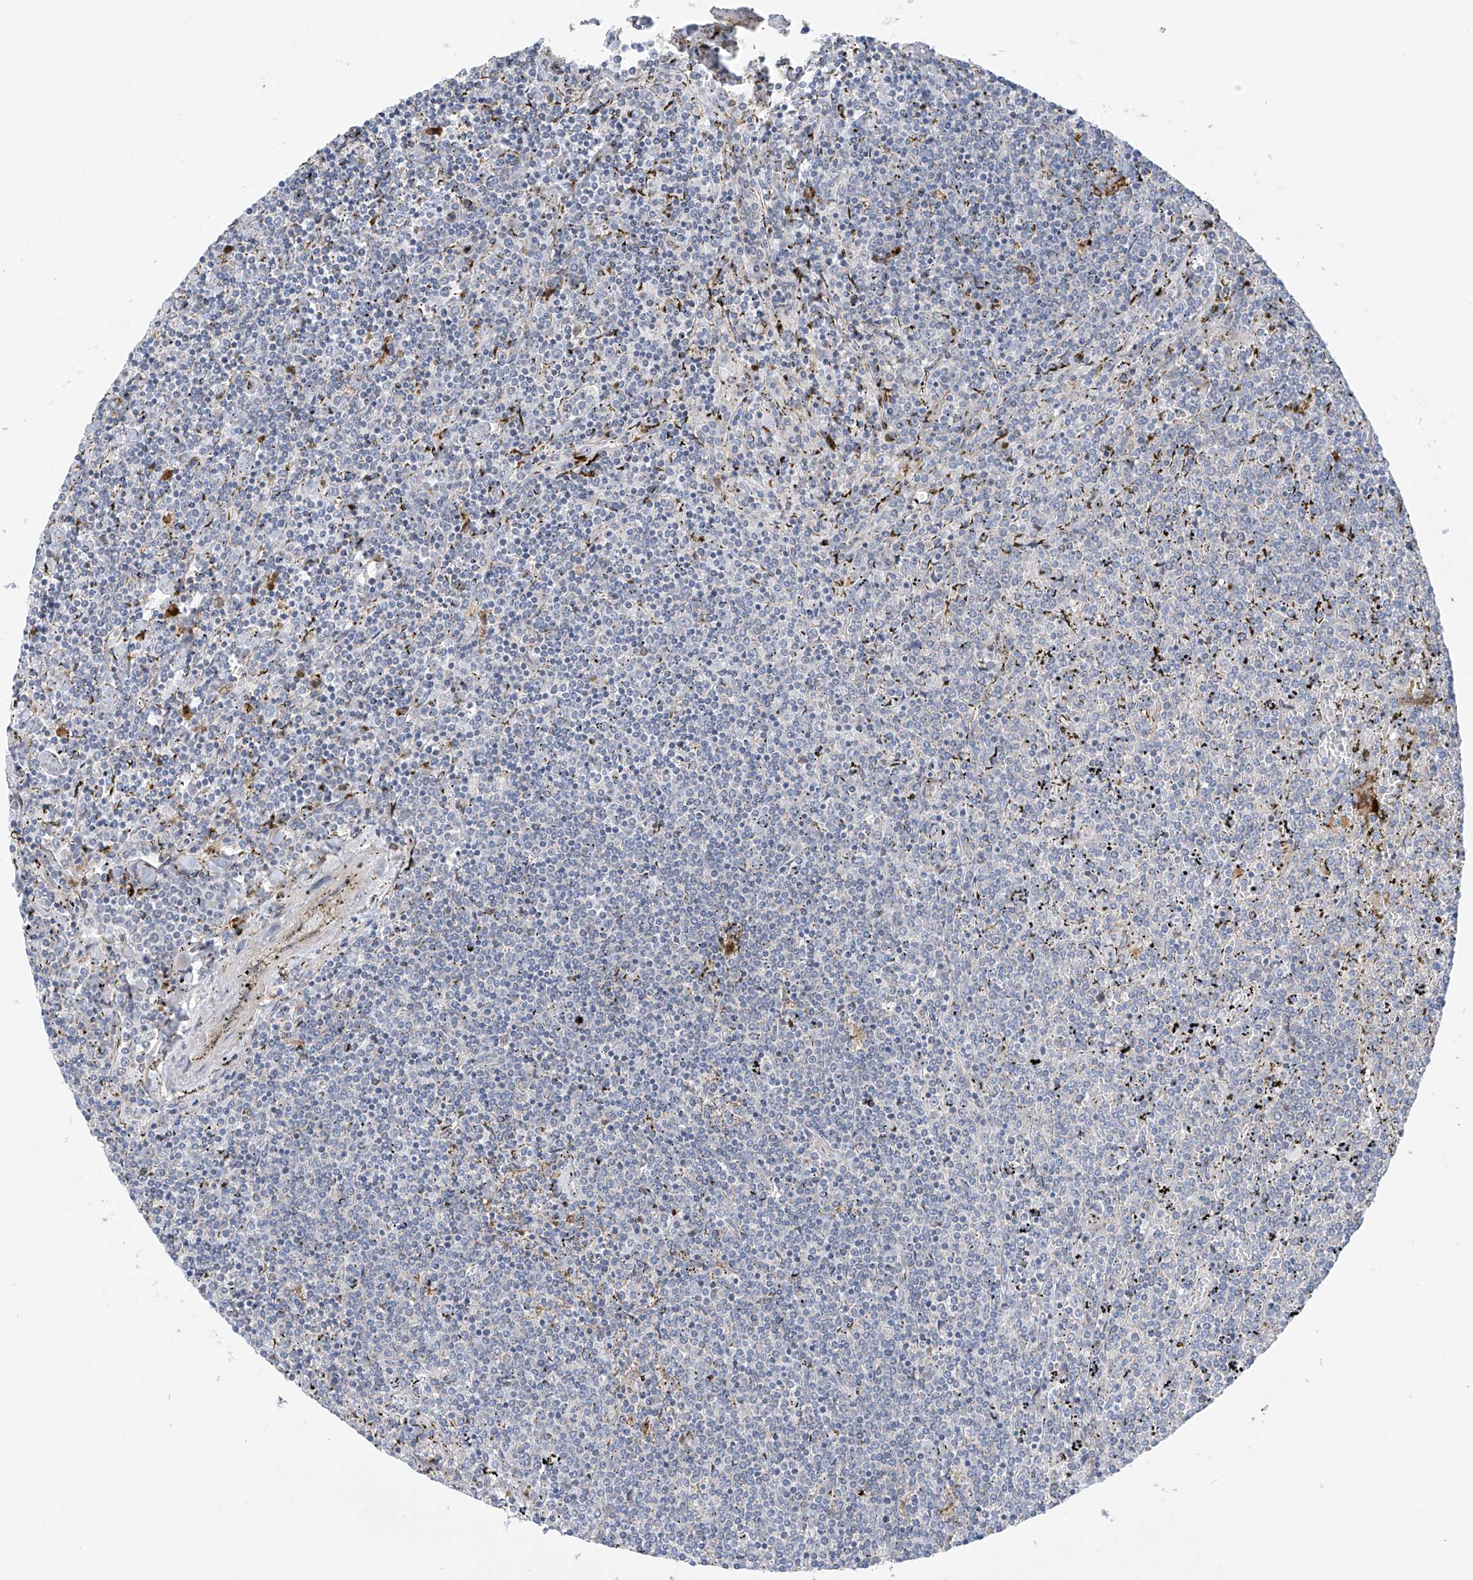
{"staining": {"intensity": "negative", "quantity": "none", "location": "none"}, "tissue": "lymphoma", "cell_type": "Tumor cells", "image_type": "cancer", "snomed": [{"axis": "morphology", "description": "Malignant lymphoma, non-Hodgkin's type, Low grade"}, {"axis": "topography", "description": "Spleen"}], "caption": "This histopathology image is of low-grade malignant lymphoma, non-Hodgkin's type stained with immunohistochemistry to label a protein in brown with the nuclei are counter-stained blue. There is no expression in tumor cells.", "gene": "ZNF641", "patient": {"sex": "female", "age": 19}}